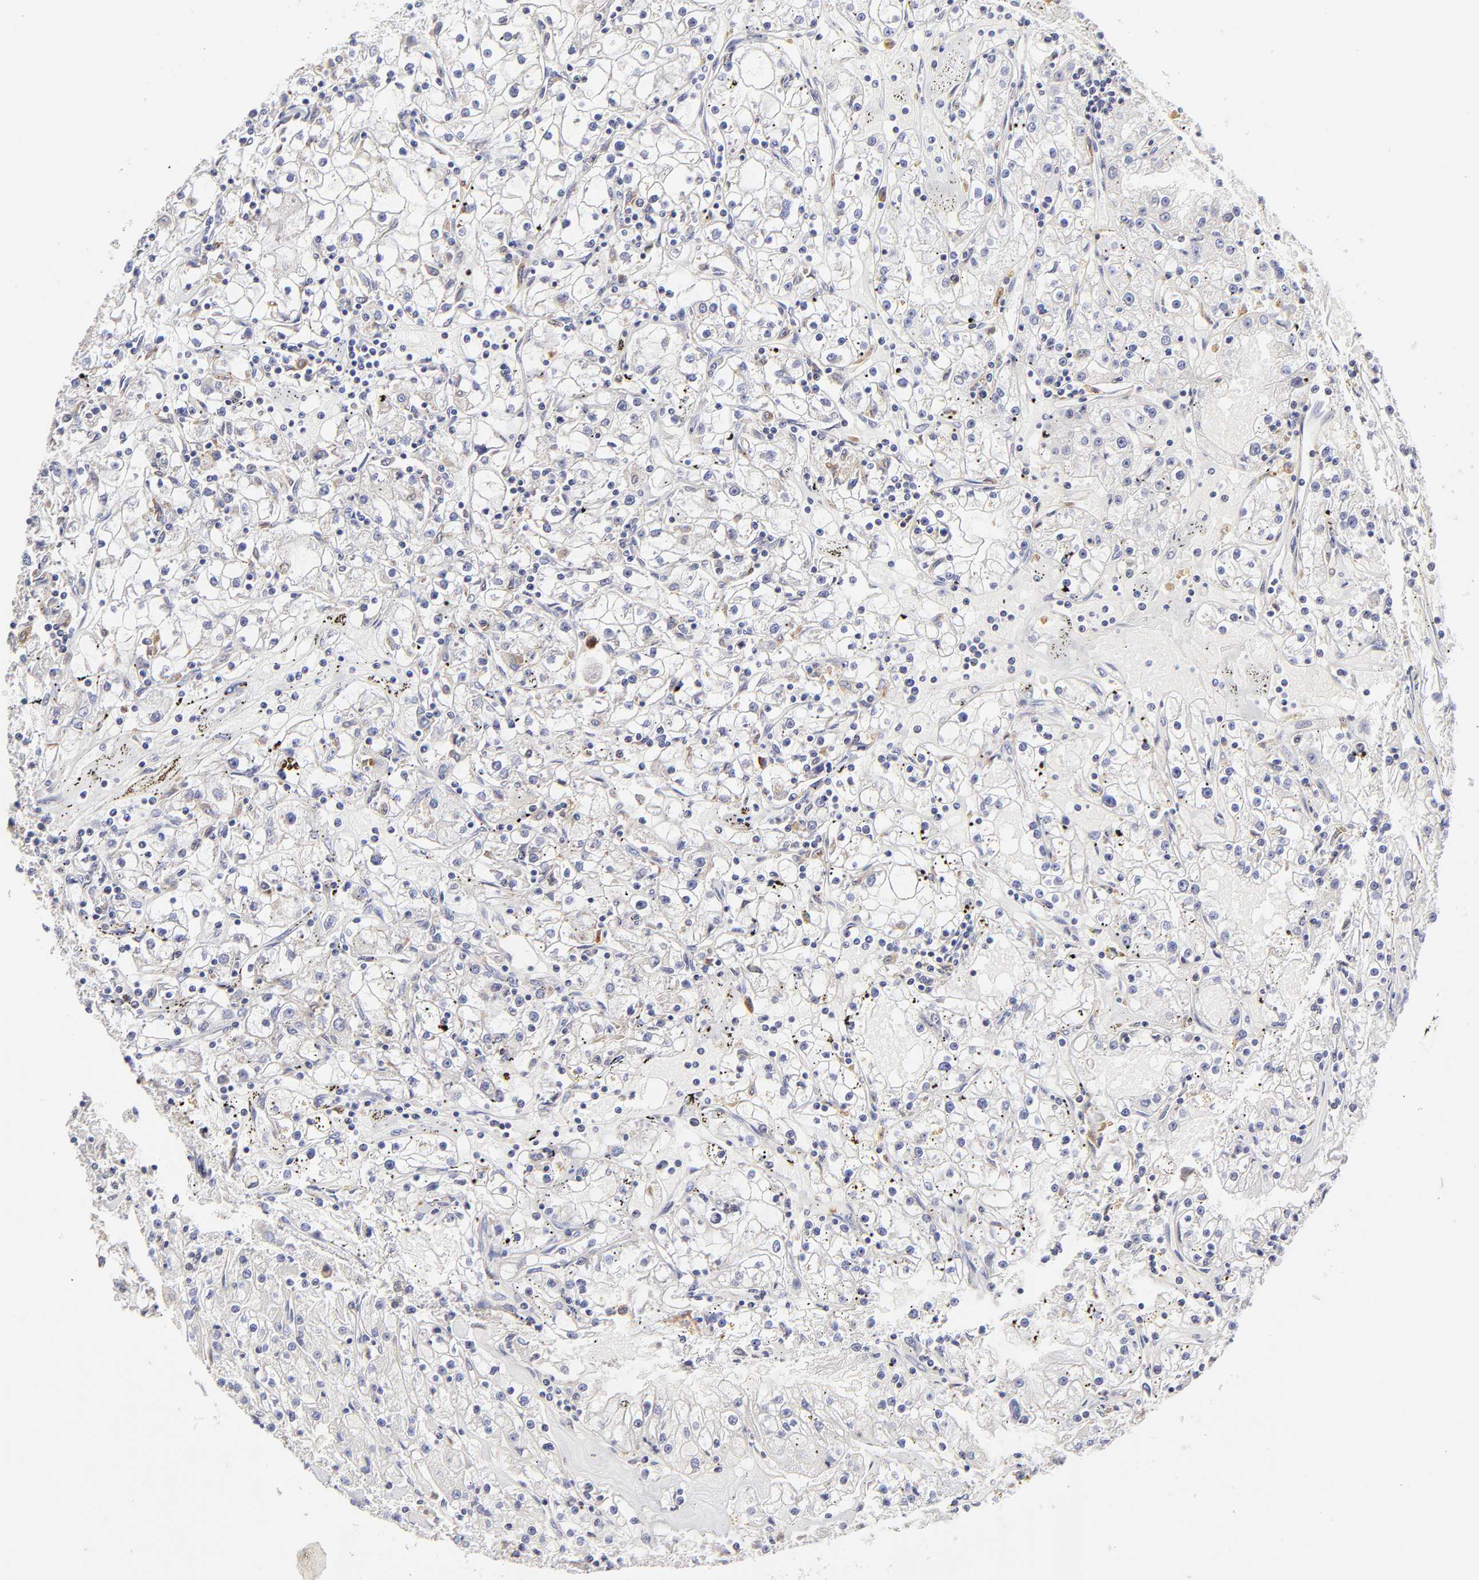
{"staining": {"intensity": "negative", "quantity": "none", "location": "none"}, "tissue": "renal cancer", "cell_type": "Tumor cells", "image_type": "cancer", "snomed": [{"axis": "morphology", "description": "Adenocarcinoma, NOS"}, {"axis": "topography", "description": "Kidney"}], "caption": "DAB (3,3'-diaminobenzidine) immunohistochemical staining of human renal cancer (adenocarcinoma) reveals no significant staining in tumor cells.", "gene": "GCSAM", "patient": {"sex": "male", "age": 56}}